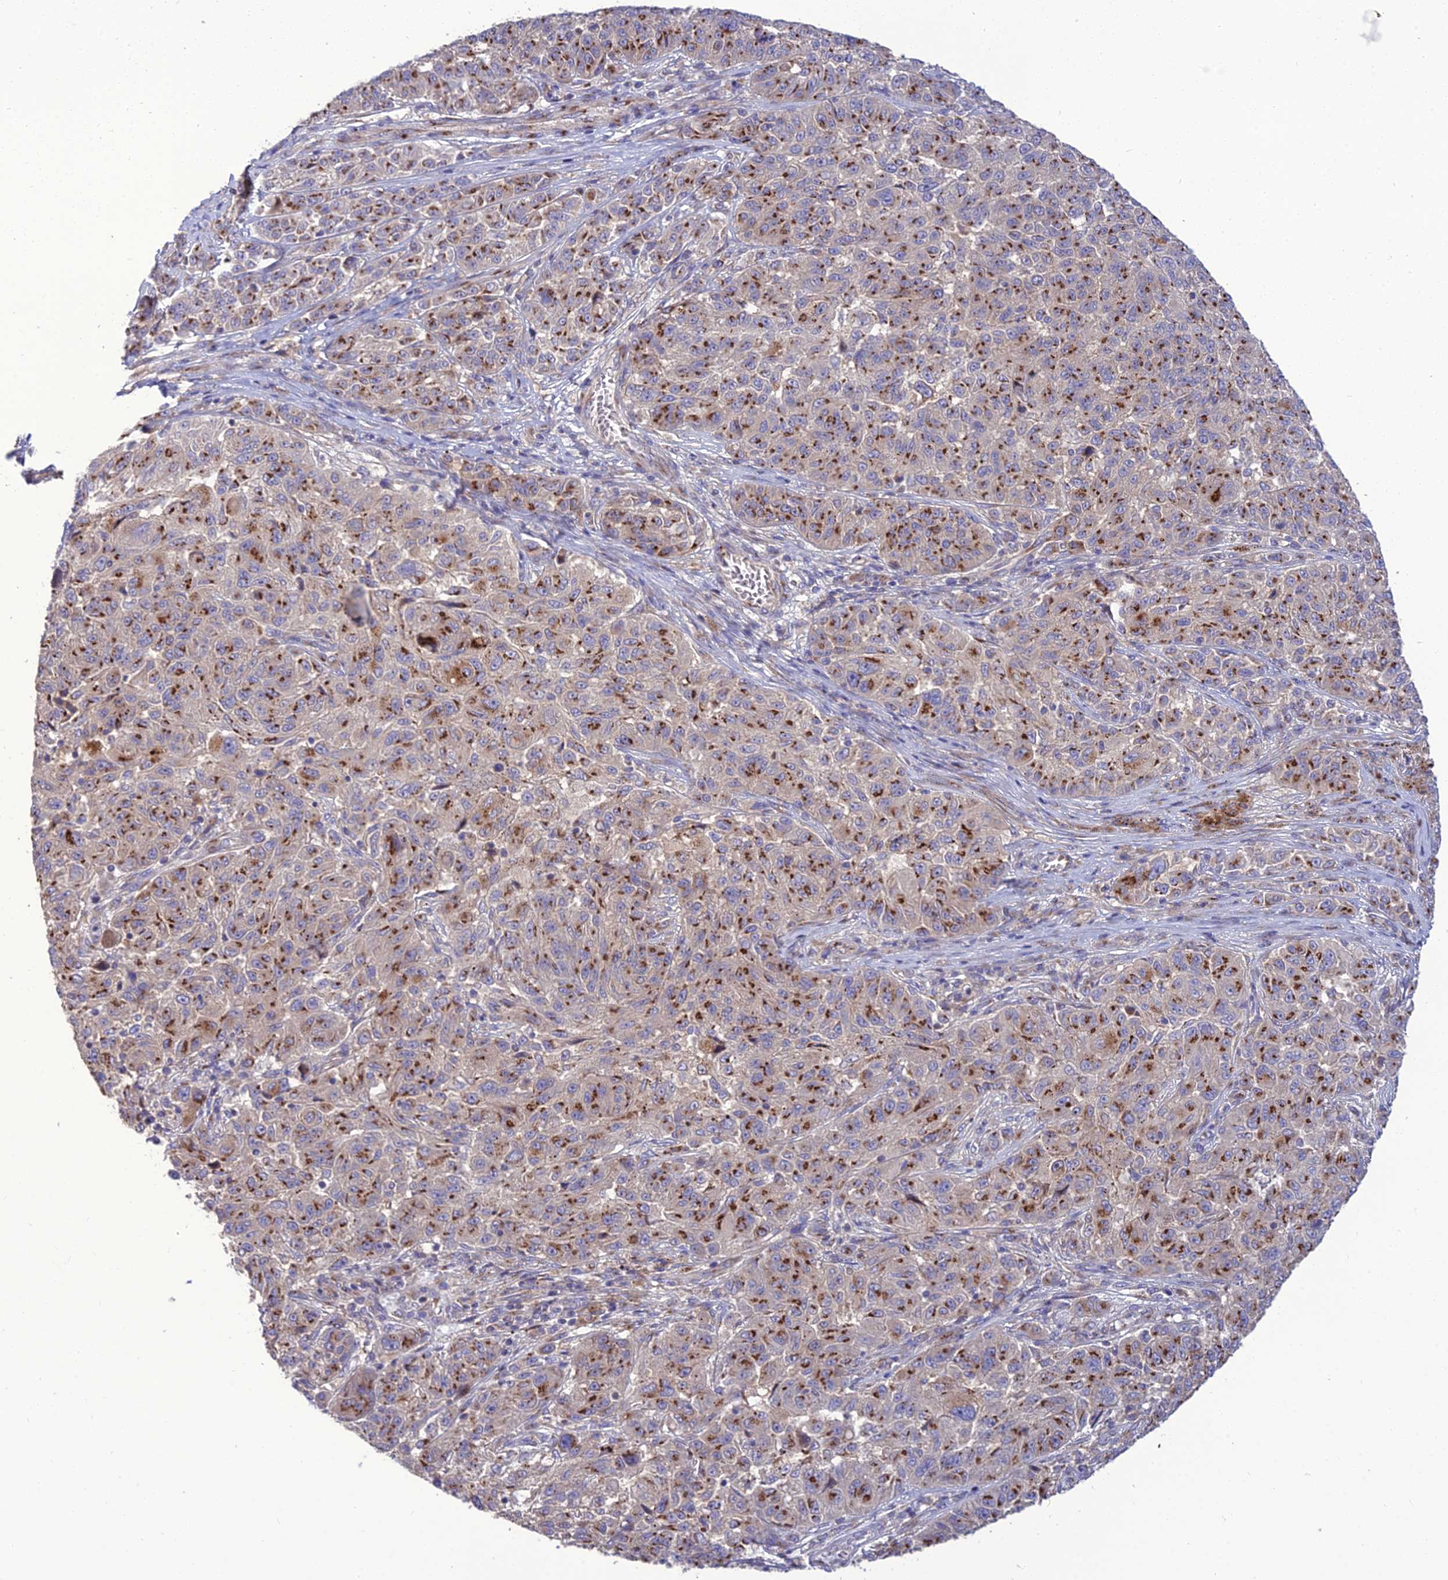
{"staining": {"intensity": "moderate", "quantity": ">75%", "location": "cytoplasmic/membranous"}, "tissue": "melanoma", "cell_type": "Tumor cells", "image_type": "cancer", "snomed": [{"axis": "morphology", "description": "Malignant melanoma, NOS"}, {"axis": "topography", "description": "Skin"}], "caption": "About >75% of tumor cells in human melanoma display moderate cytoplasmic/membranous protein staining as visualized by brown immunohistochemical staining.", "gene": "SPRYD7", "patient": {"sex": "male", "age": 53}}